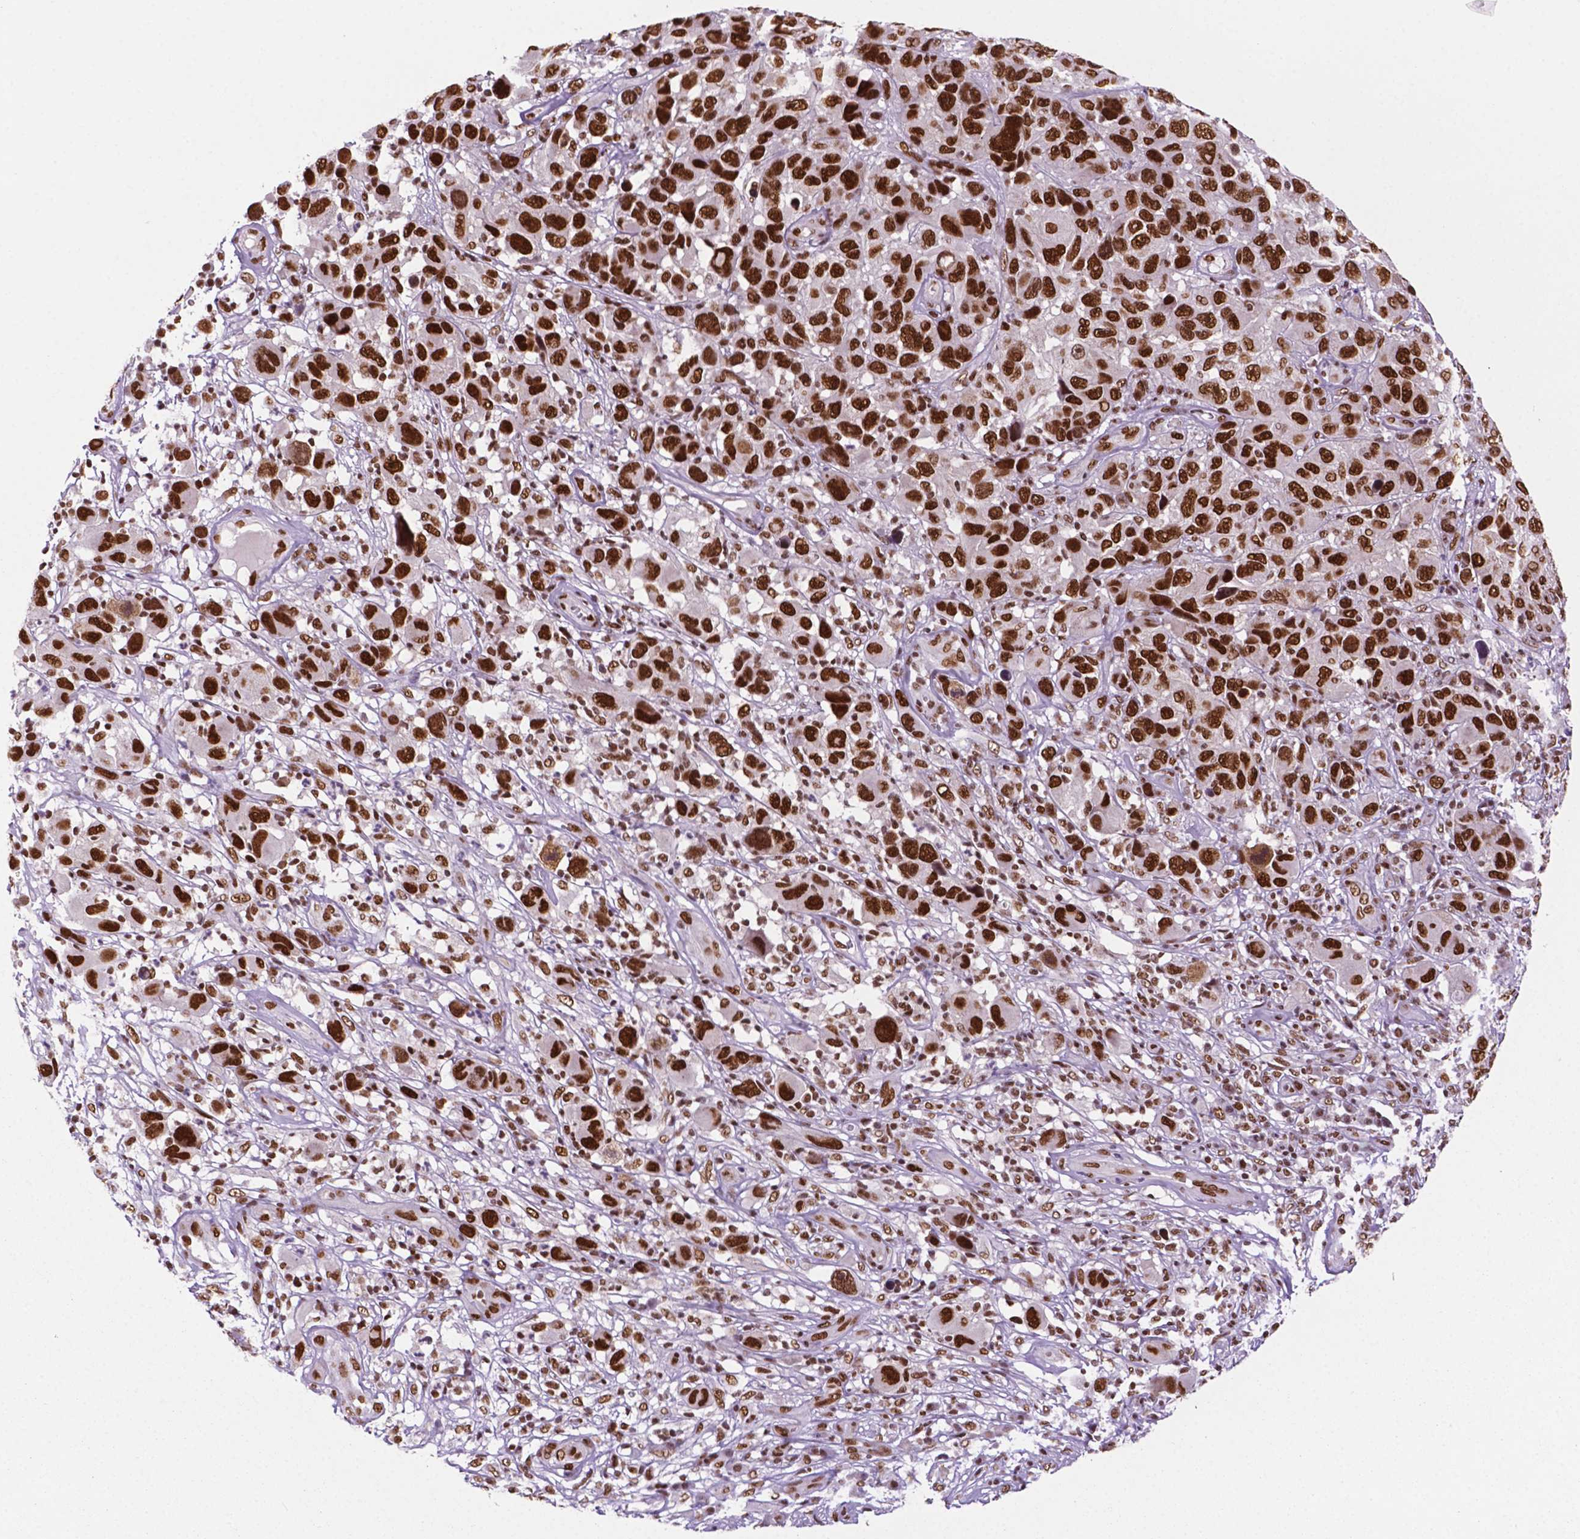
{"staining": {"intensity": "strong", "quantity": "25%-75%", "location": "nuclear"}, "tissue": "melanoma", "cell_type": "Tumor cells", "image_type": "cancer", "snomed": [{"axis": "morphology", "description": "Malignant melanoma, NOS"}, {"axis": "topography", "description": "Skin"}], "caption": "Strong nuclear protein staining is seen in about 25%-75% of tumor cells in malignant melanoma. (Stains: DAB (3,3'-diaminobenzidine) in brown, nuclei in blue, Microscopy: brightfield microscopy at high magnification).", "gene": "MLH1", "patient": {"sex": "male", "age": 53}}